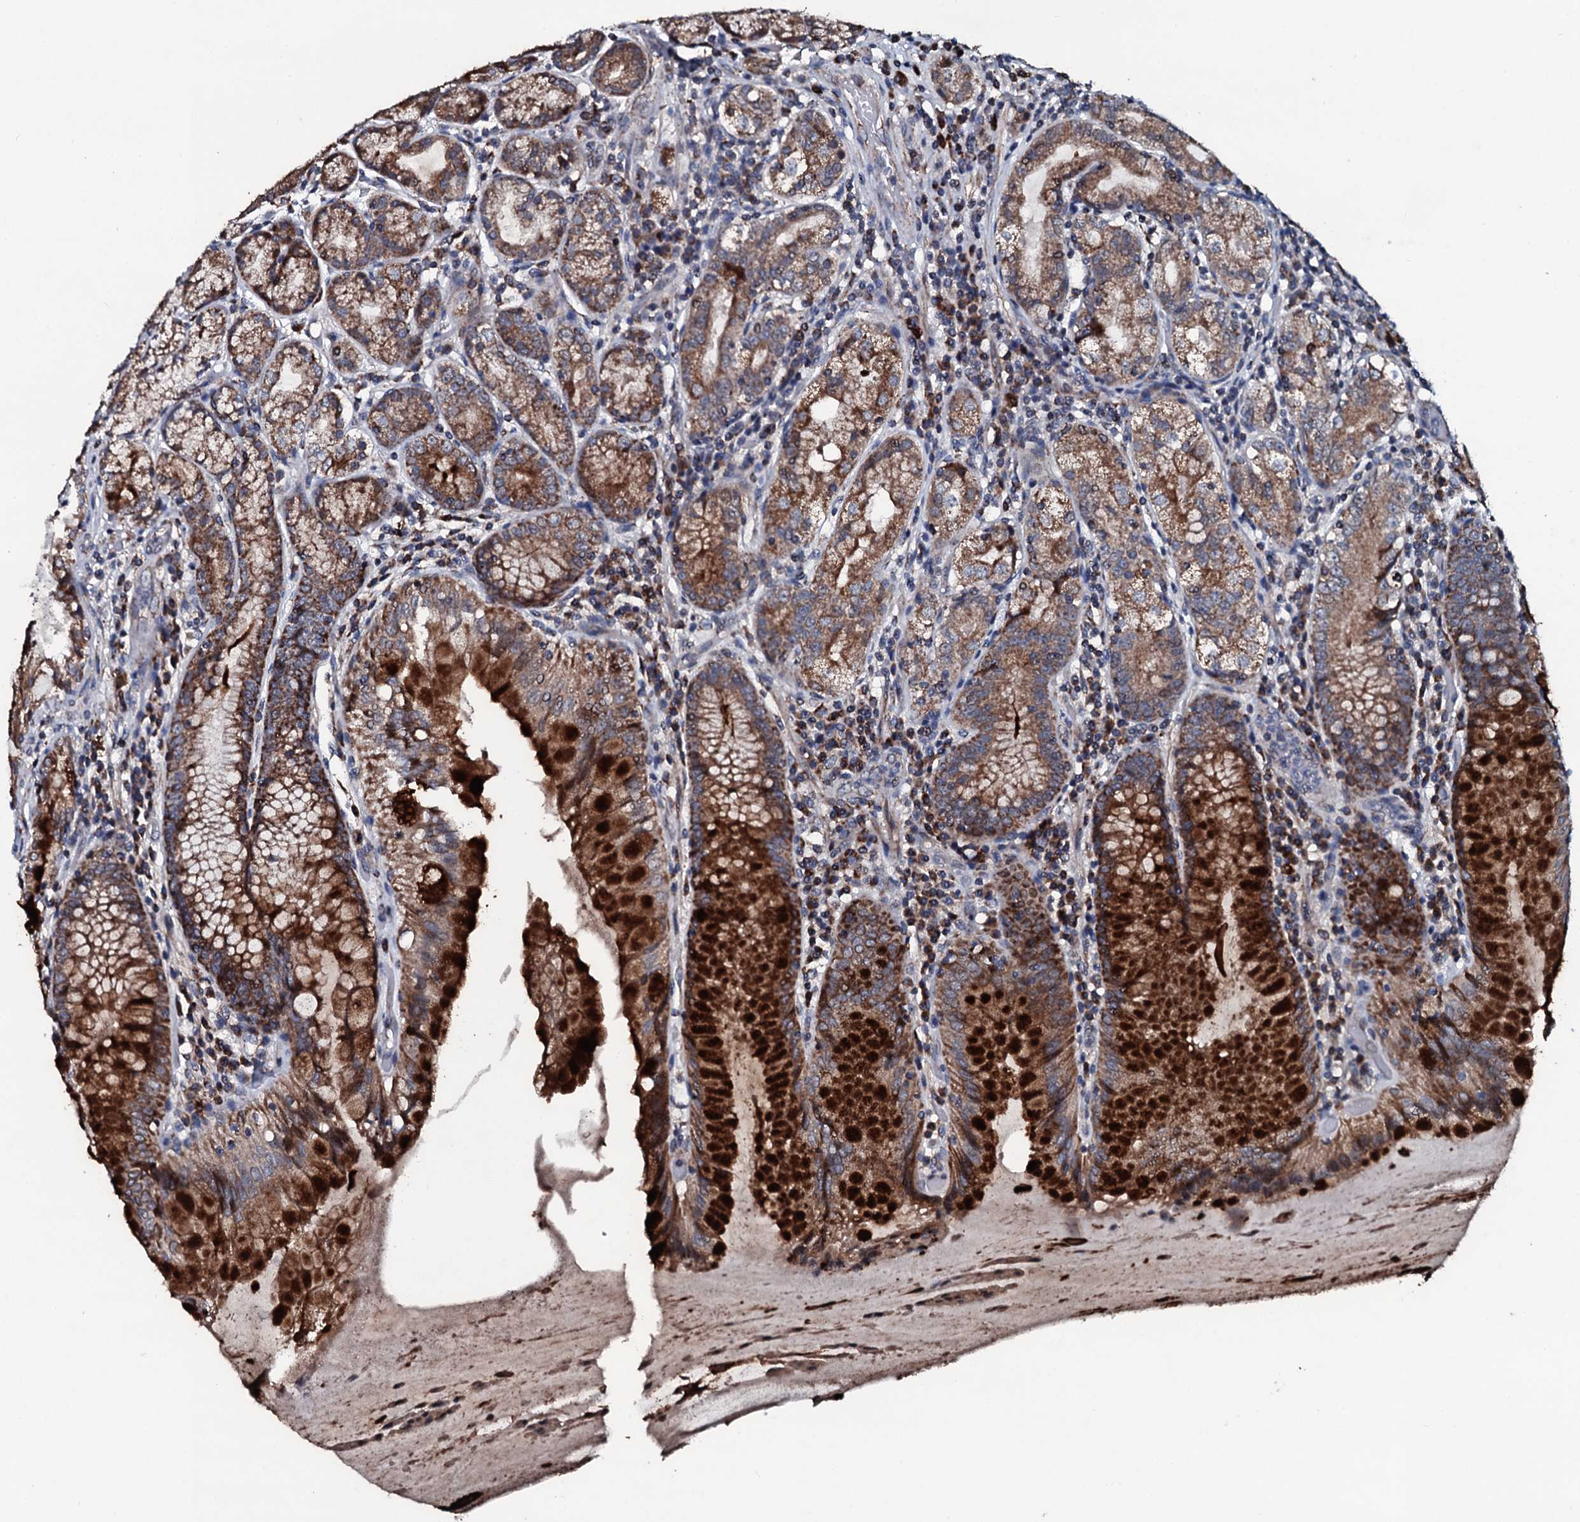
{"staining": {"intensity": "strong", "quantity": ">75%", "location": "cytoplasmic/membranous"}, "tissue": "stomach", "cell_type": "Glandular cells", "image_type": "normal", "snomed": [{"axis": "morphology", "description": "Normal tissue, NOS"}, {"axis": "topography", "description": "Stomach, upper"}, {"axis": "topography", "description": "Stomach, lower"}], "caption": "A high amount of strong cytoplasmic/membranous positivity is present in approximately >75% of glandular cells in unremarkable stomach. (Brightfield microscopy of DAB IHC at high magnification).", "gene": "DYNC2I2", "patient": {"sex": "female", "age": 76}}